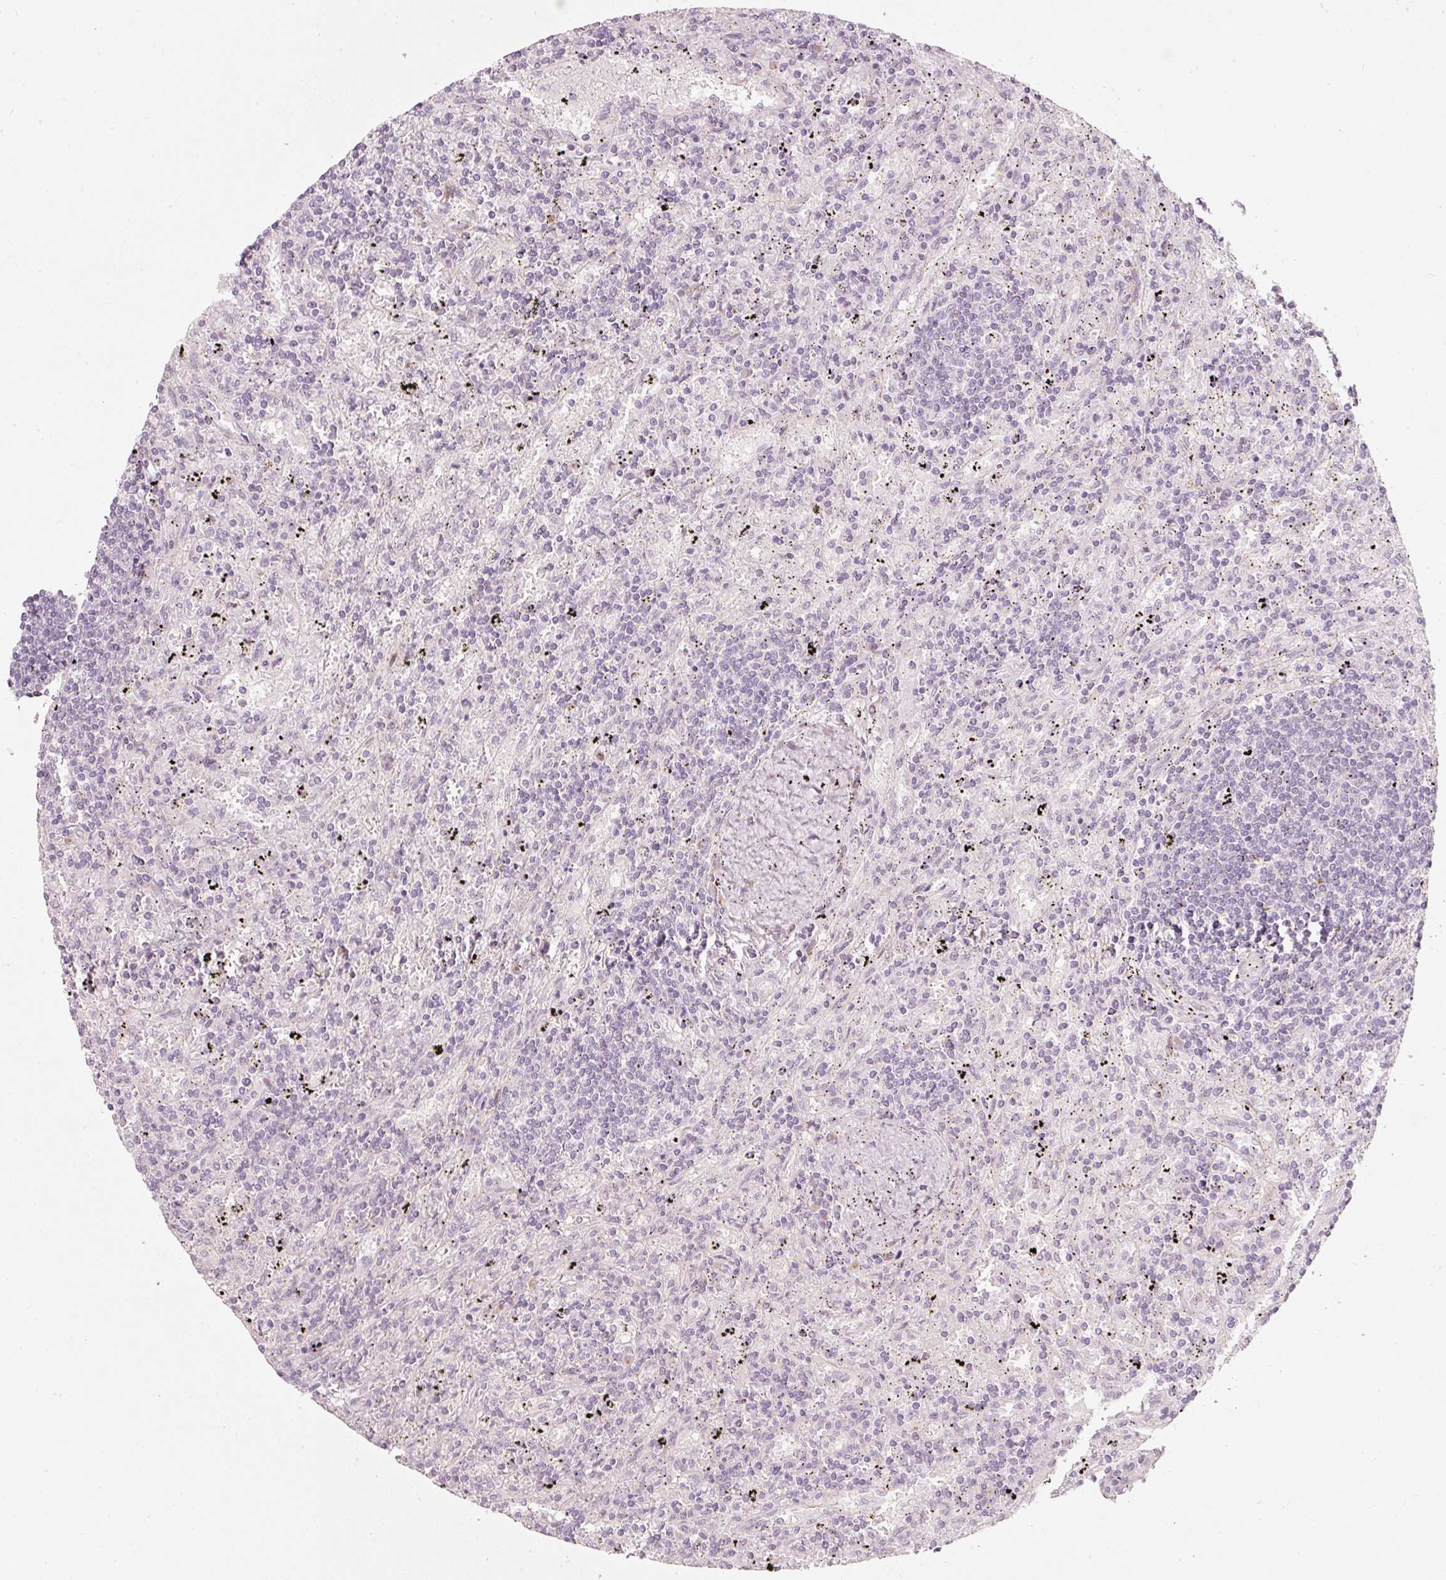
{"staining": {"intensity": "negative", "quantity": "none", "location": "none"}, "tissue": "lymphoma", "cell_type": "Tumor cells", "image_type": "cancer", "snomed": [{"axis": "morphology", "description": "Malignant lymphoma, non-Hodgkin's type, Low grade"}, {"axis": "topography", "description": "Spleen"}], "caption": "Tumor cells are negative for brown protein staining in malignant lymphoma, non-Hodgkin's type (low-grade).", "gene": "SLC20A1", "patient": {"sex": "male", "age": 76}}